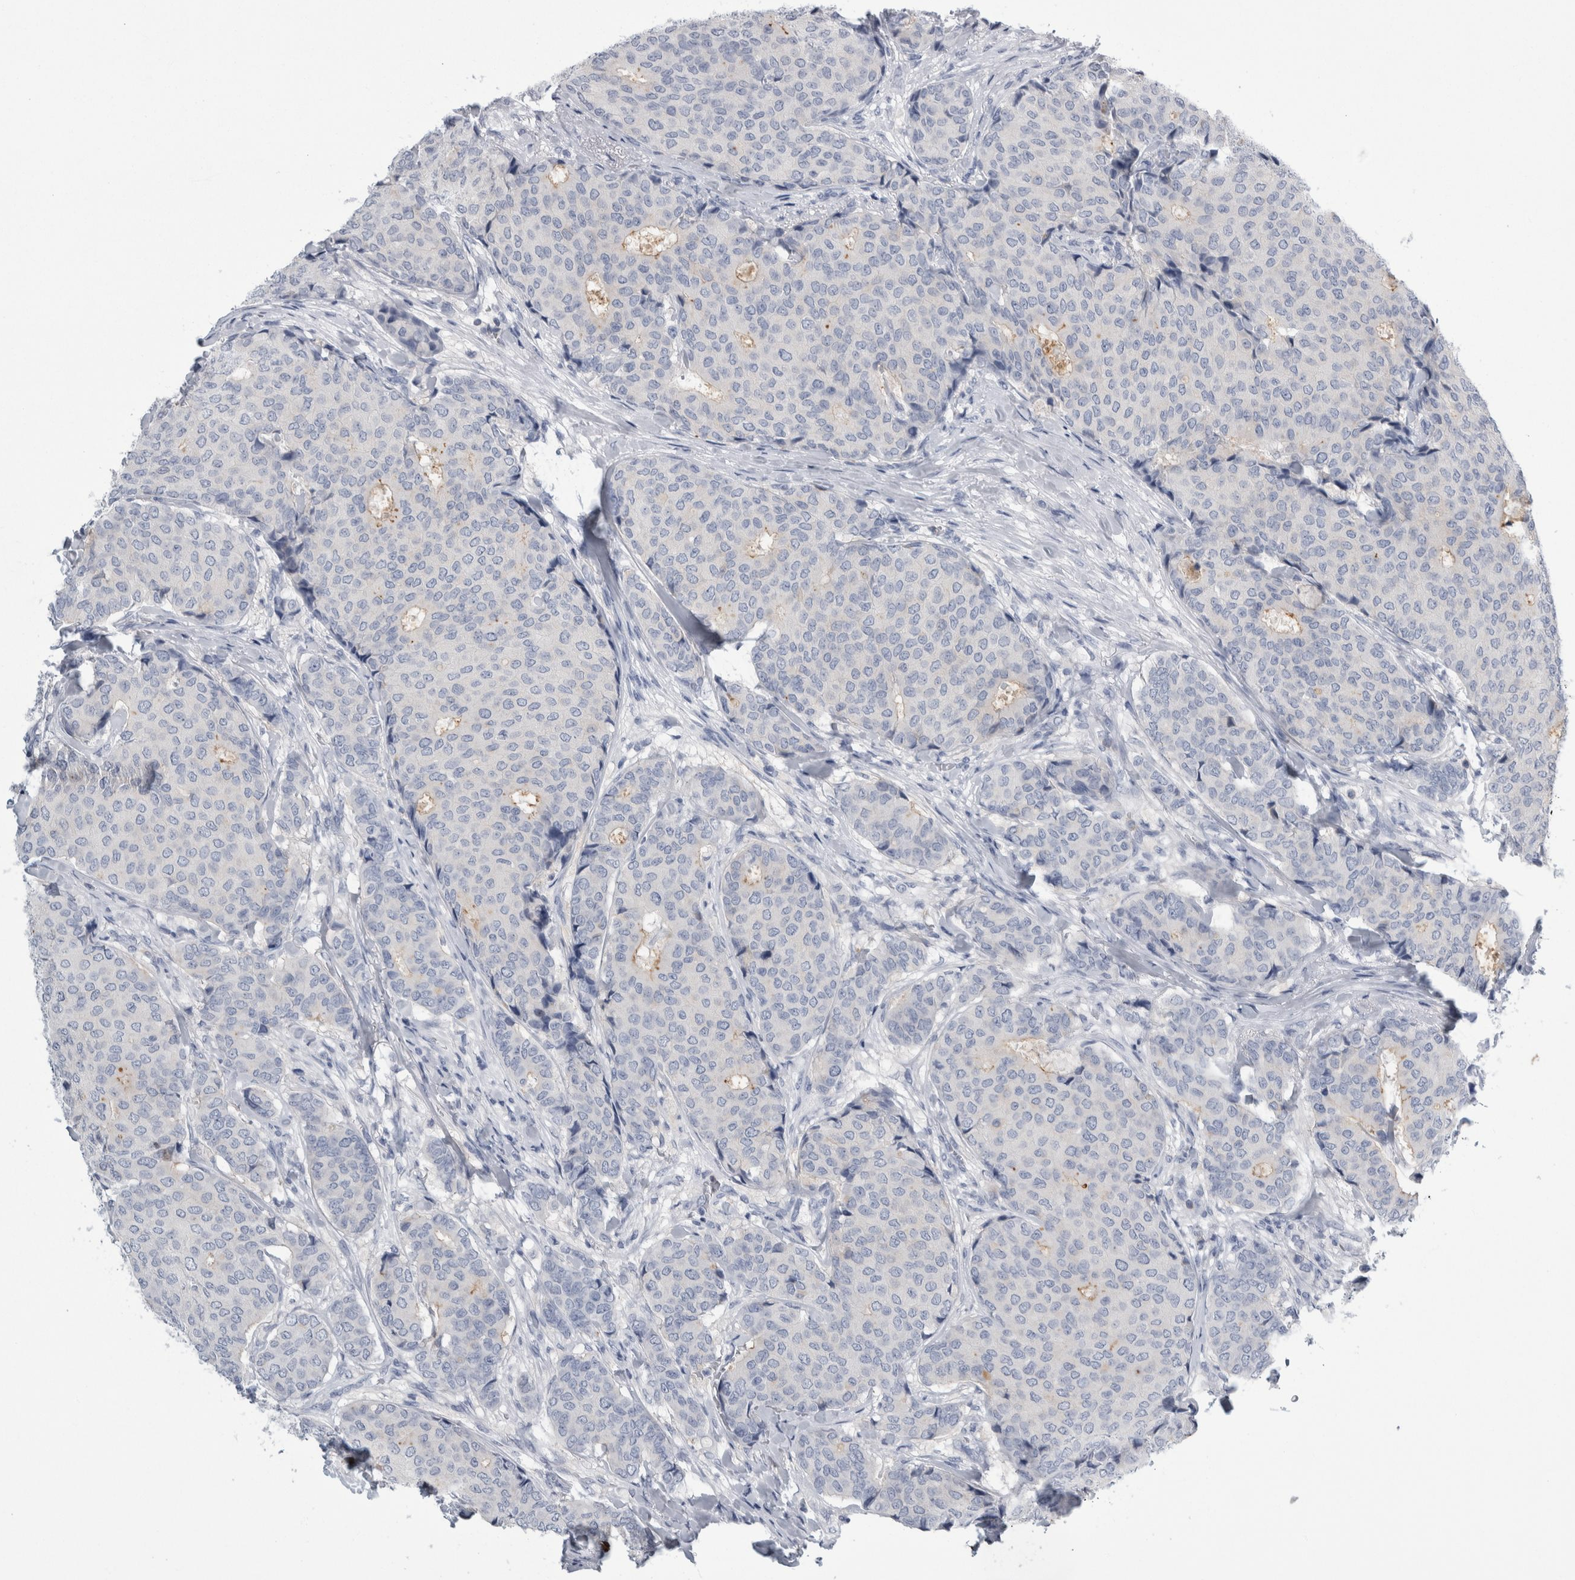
{"staining": {"intensity": "negative", "quantity": "none", "location": "none"}, "tissue": "breast cancer", "cell_type": "Tumor cells", "image_type": "cancer", "snomed": [{"axis": "morphology", "description": "Duct carcinoma"}, {"axis": "topography", "description": "Breast"}], "caption": "A histopathology image of human breast invasive ductal carcinoma is negative for staining in tumor cells.", "gene": "ANKFY1", "patient": {"sex": "female", "age": 75}}